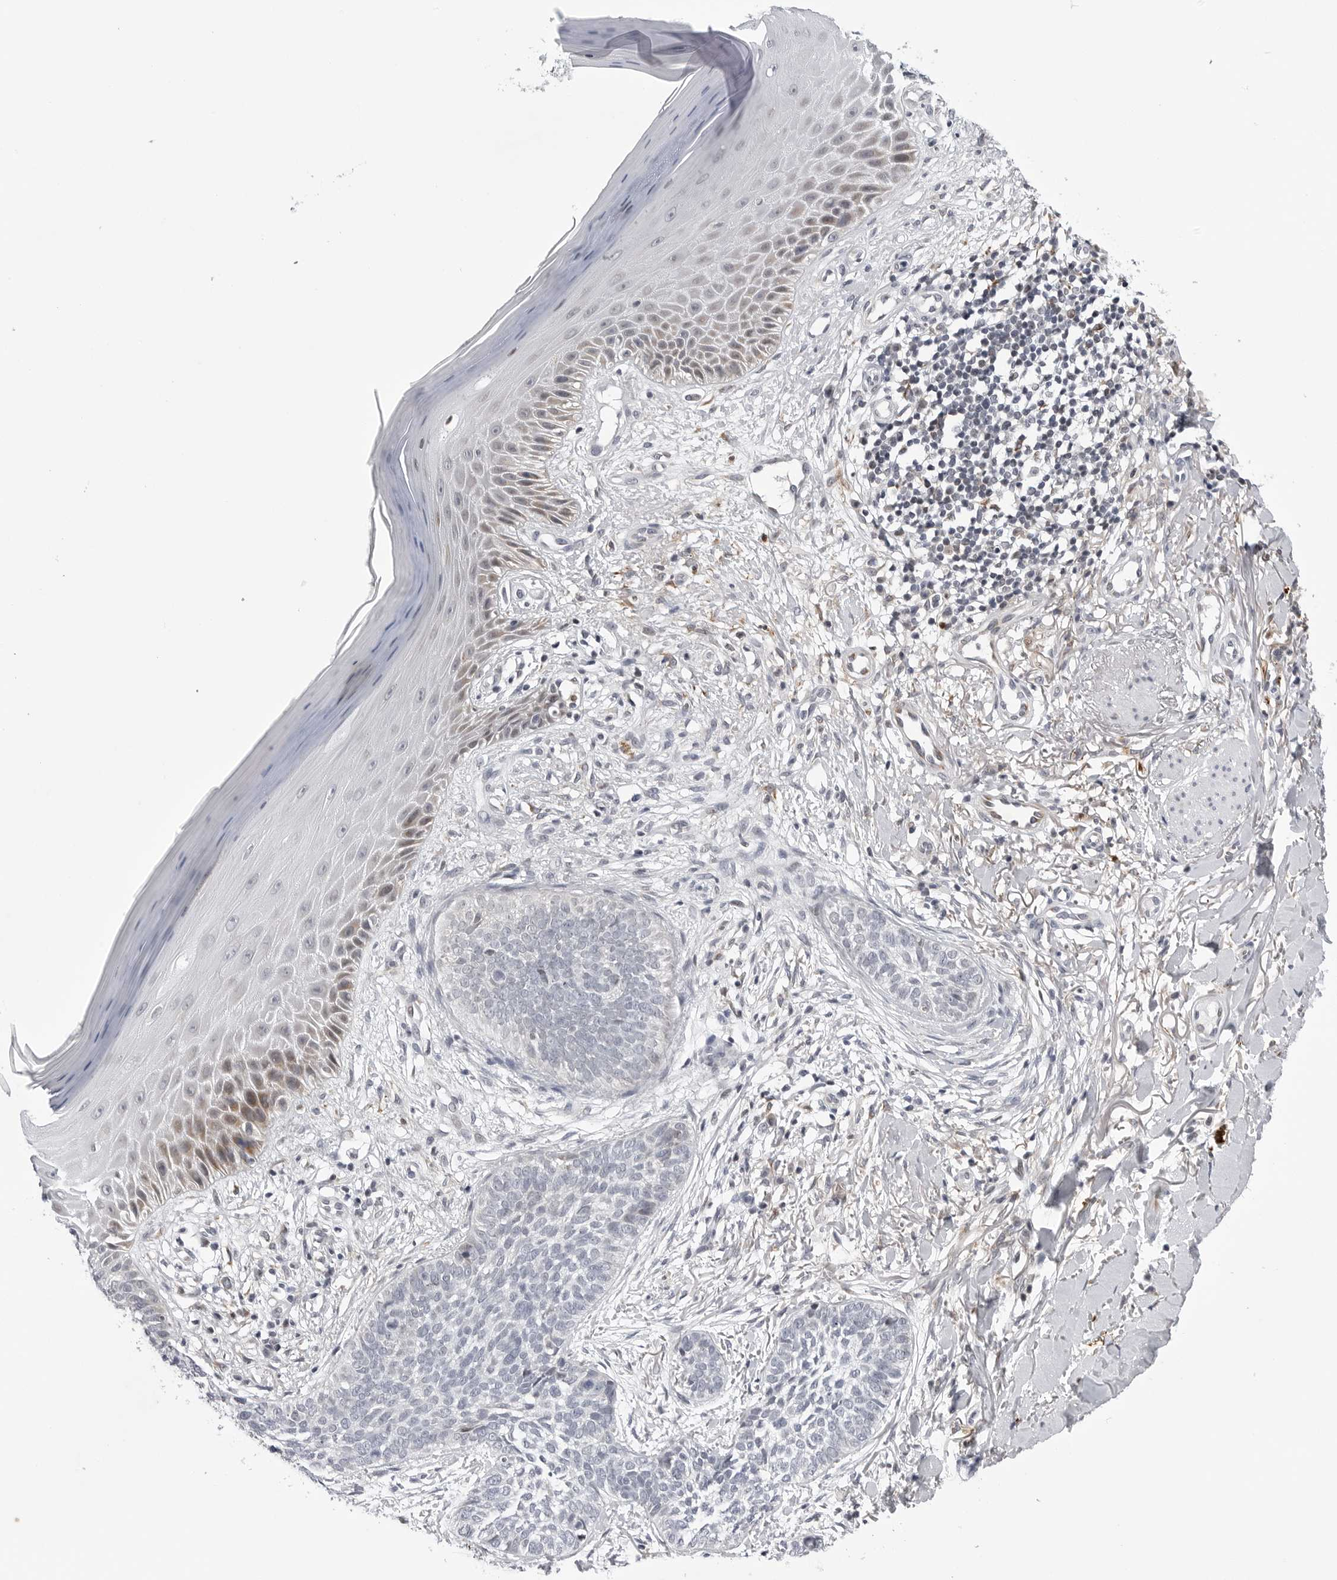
{"staining": {"intensity": "negative", "quantity": "none", "location": "none"}, "tissue": "skin cancer", "cell_type": "Tumor cells", "image_type": "cancer", "snomed": [{"axis": "morphology", "description": "Normal tissue, NOS"}, {"axis": "morphology", "description": "Basal cell carcinoma"}, {"axis": "topography", "description": "Skin"}], "caption": "High power microscopy photomicrograph of an immunohistochemistry (IHC) image of skin basal cell carcinoma, revealing no significant positivity in tumor cells.", "gene": "CDK20", "patient": {"sex": "male", "age": 67}}